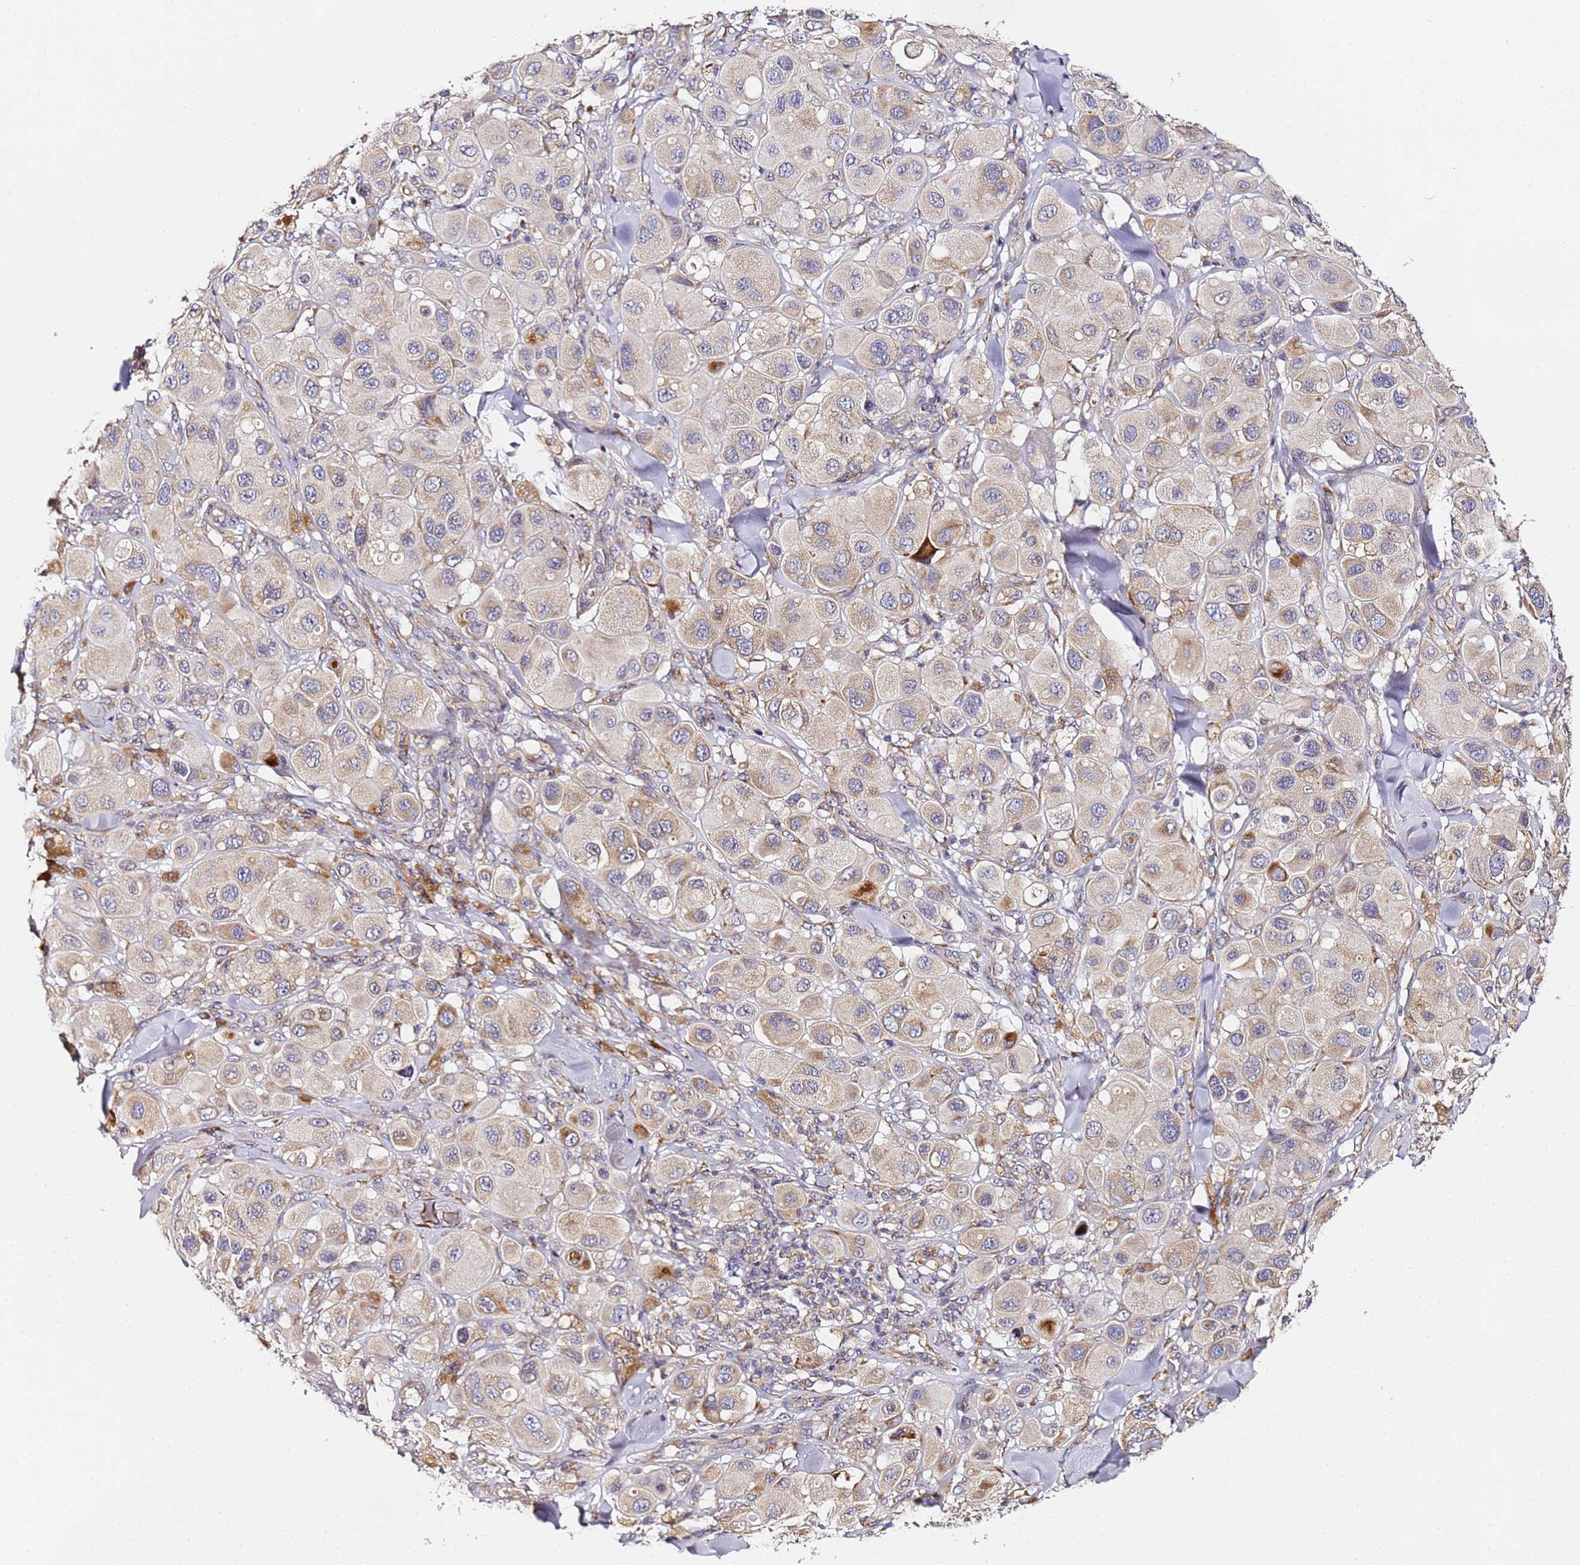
{"staining": {"intensity": "weak", "quantity": "25%-75%", "location": "cytoplasmic/membranous"}, "tissue": "melanoma", "cell_type": "Tumor cells", "image_type": "cancer", "snomed": [{"axis": "morphology", "description": "Malignant melanoma, Metastatic site"}, {"axis": "topography", "description": "Skin"}], "caption": "A photomicrograph of human melanoma stained for a protein exhibits weak cytoplasmic/membranous brown staining in tumor cells.", "gene": "RPL13A", "patient": {"sex": "male", "age": 41}}